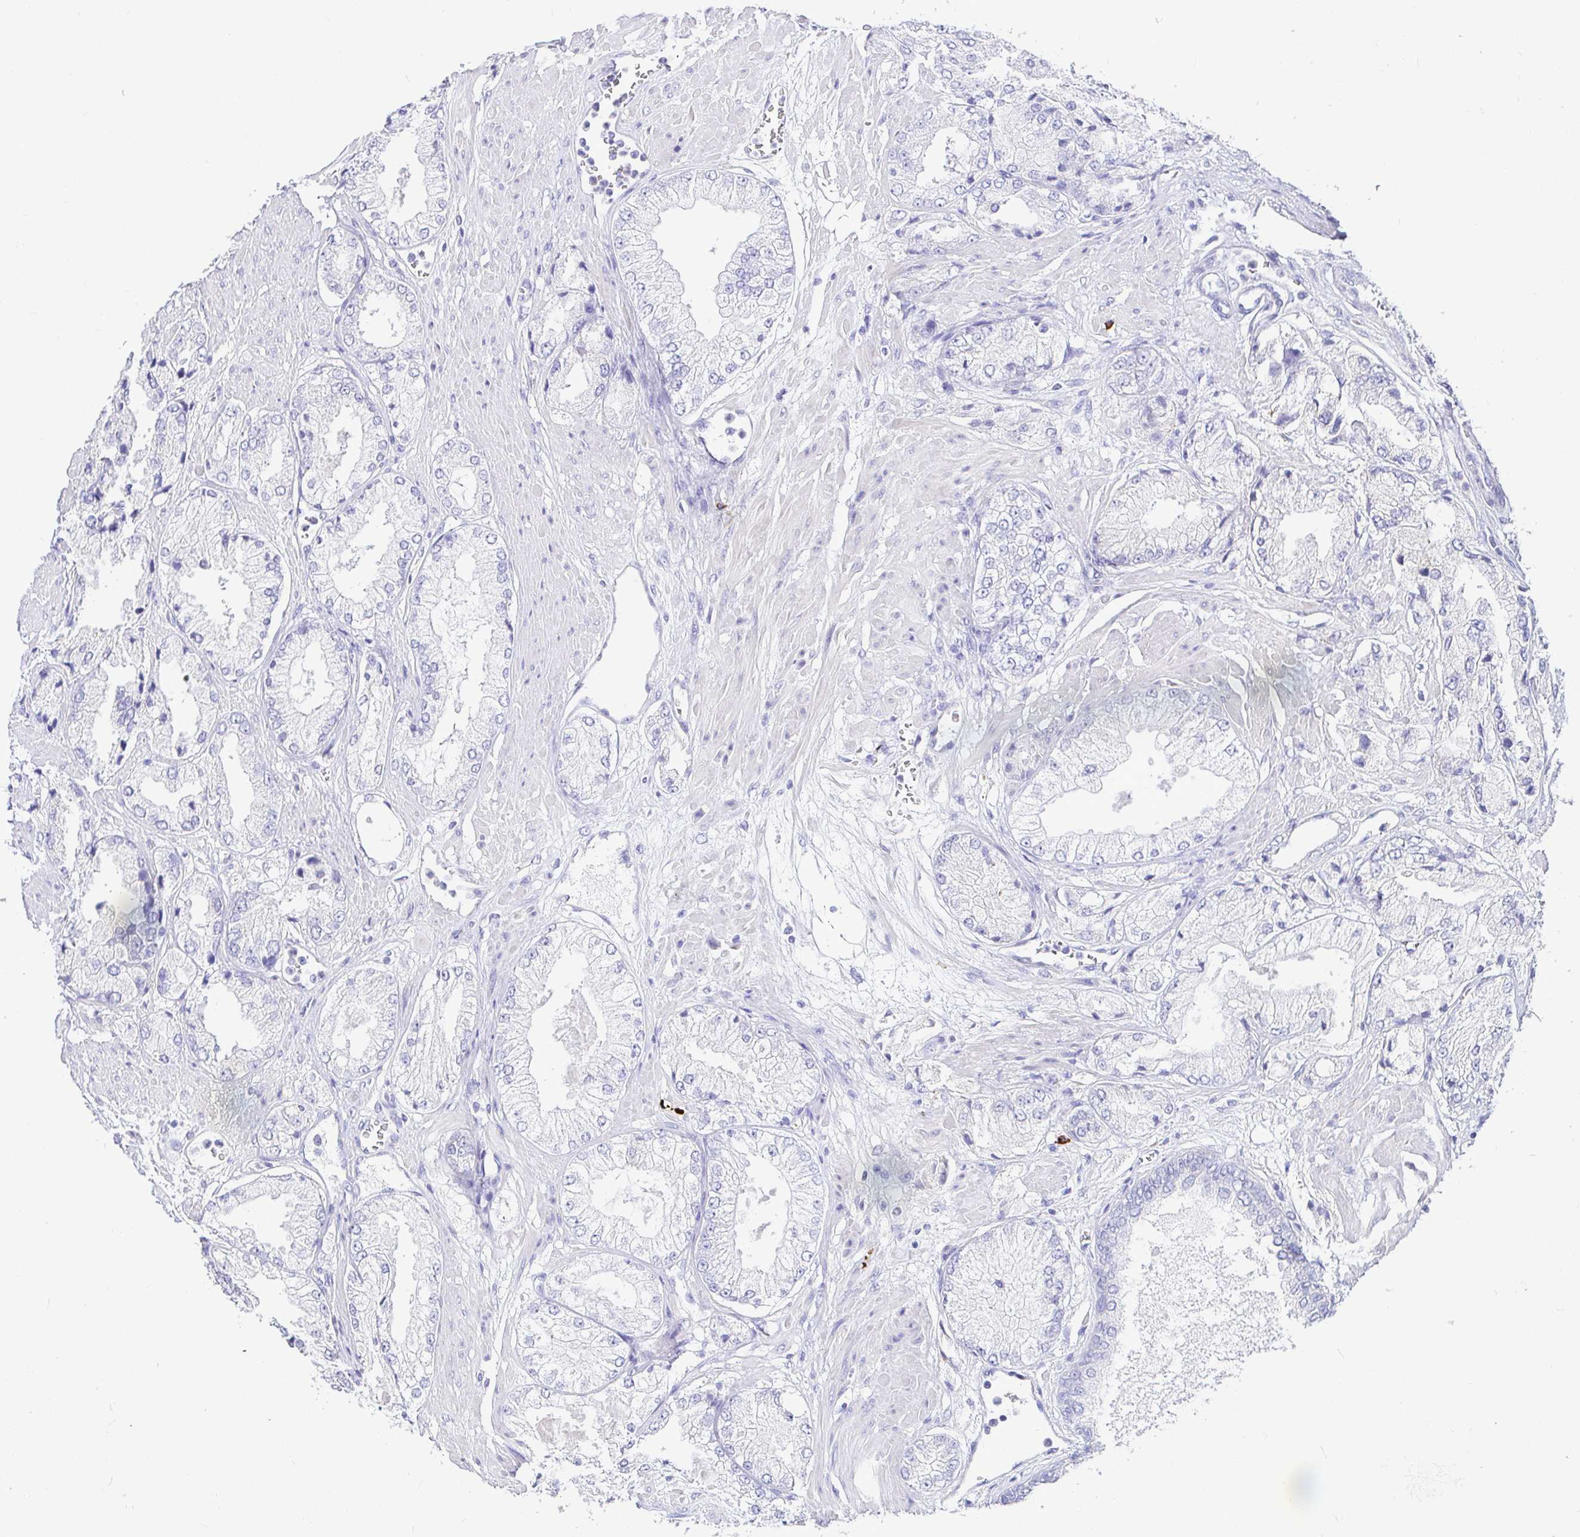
{"staining": {"intensity": "negative", "quantity": "none", "location": "none"}, "tissue": "prostate cancer", "cell_type": "Tumor cells", "image_type": "cancer", "snomed": [{"axis": "morphology", "description": "Adenocarcinoma, High grade"}, {"axis": "topography", "description": "Prostate"}], "caption": "Micrograph shows no protein staining in tumor cells of prostate adenocarcinoma (high-grade) tissue.", "gene": "CCDC62", "patient": {"sex": "male", "age": 68}}